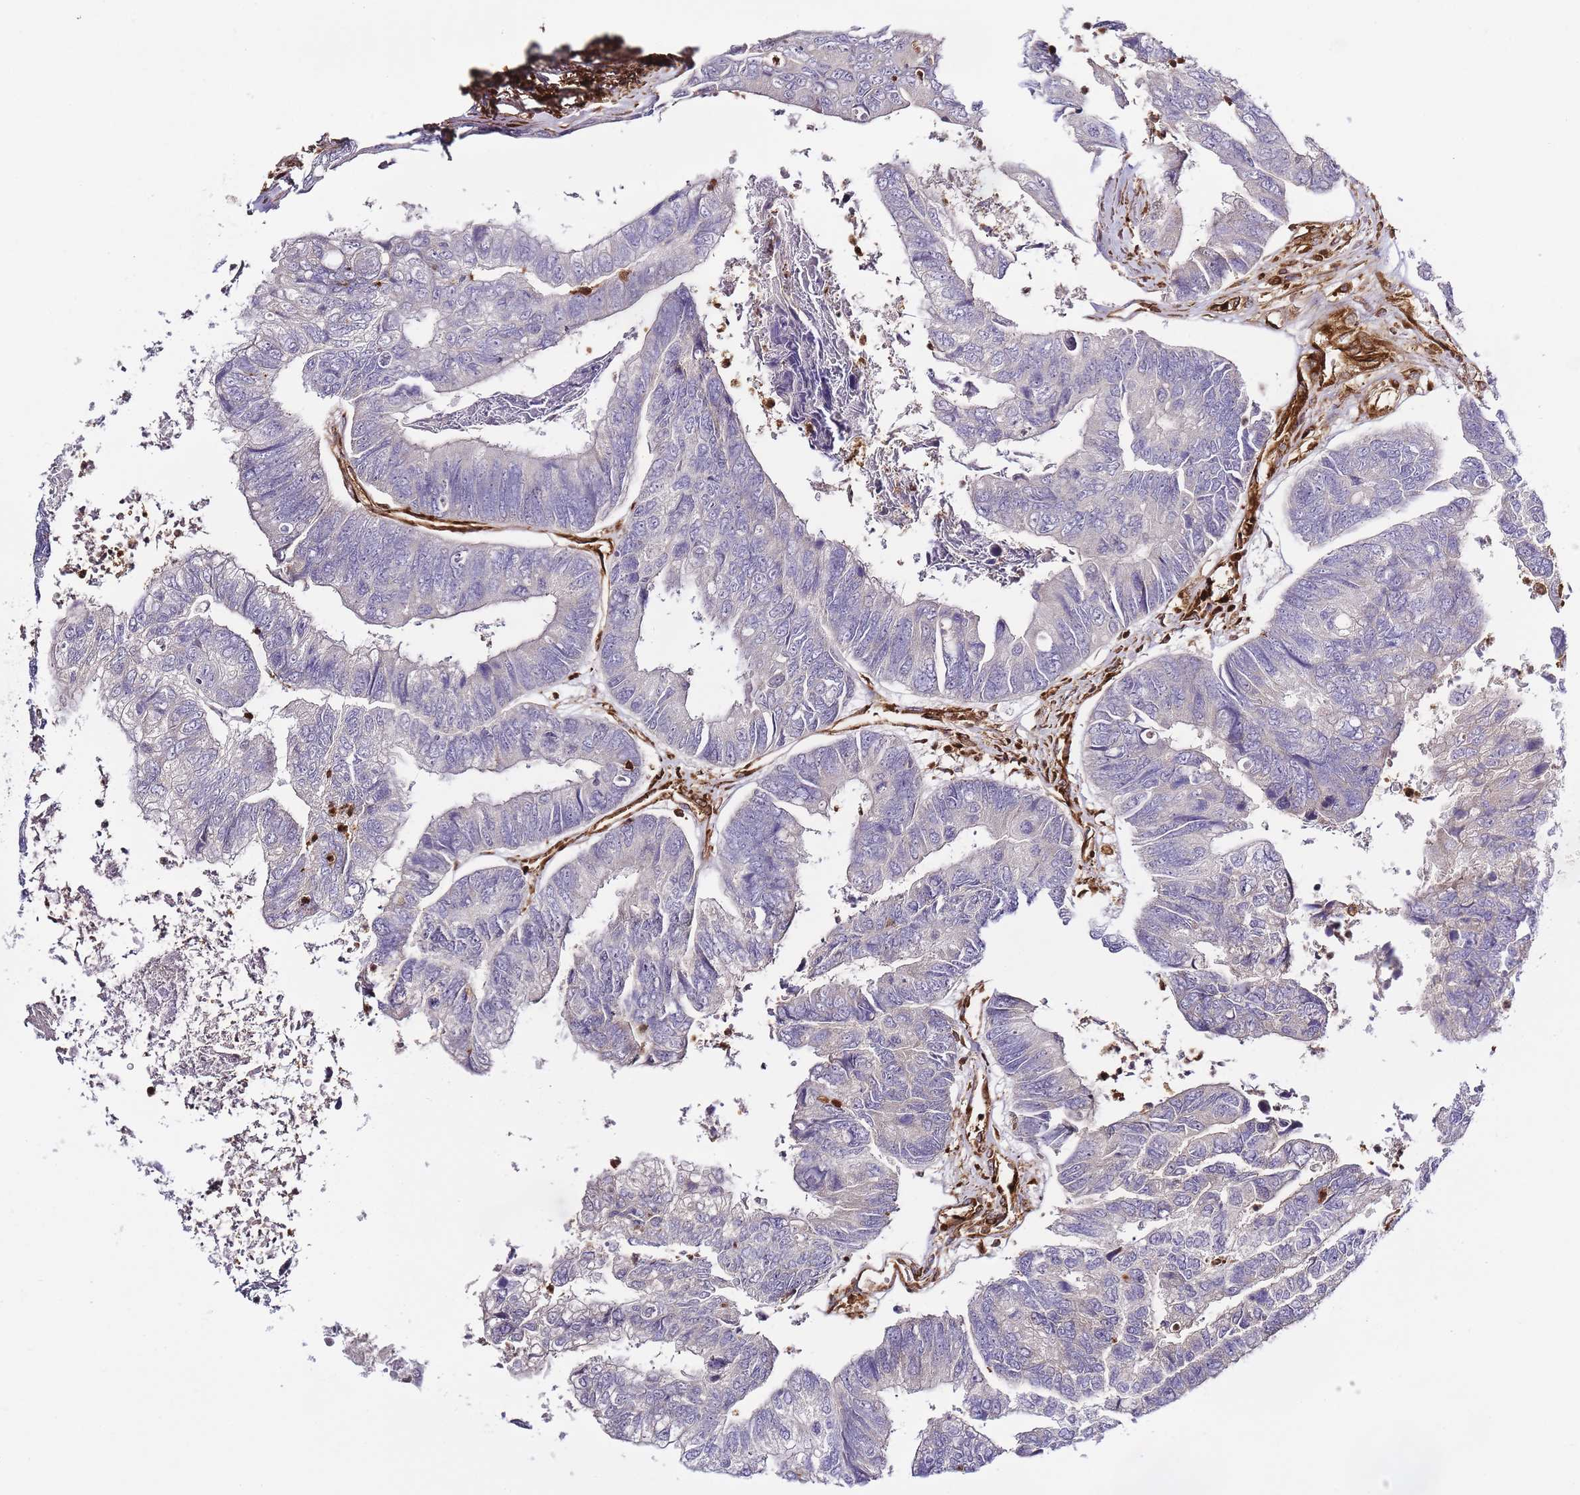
{"staining": {"intensity": "negative", "quantity": "none", "location": "none"}, "tissue": "colorectal cancer", "cell_type": "Tumor cells", "image_type": "cancer", "snomed": [{"axis": "morphology", "description": "Adenocarcinoma, NOS"}, {"axis": "topography", "description": "Colon"}], "caption": "This is an immunohistochemistry (IHC) image of colorectal cancer (adenocarcinoma). There is no positivity in tumor cells.", "gene": "MSN", "patient": {"sex": "female", "age": 67}}